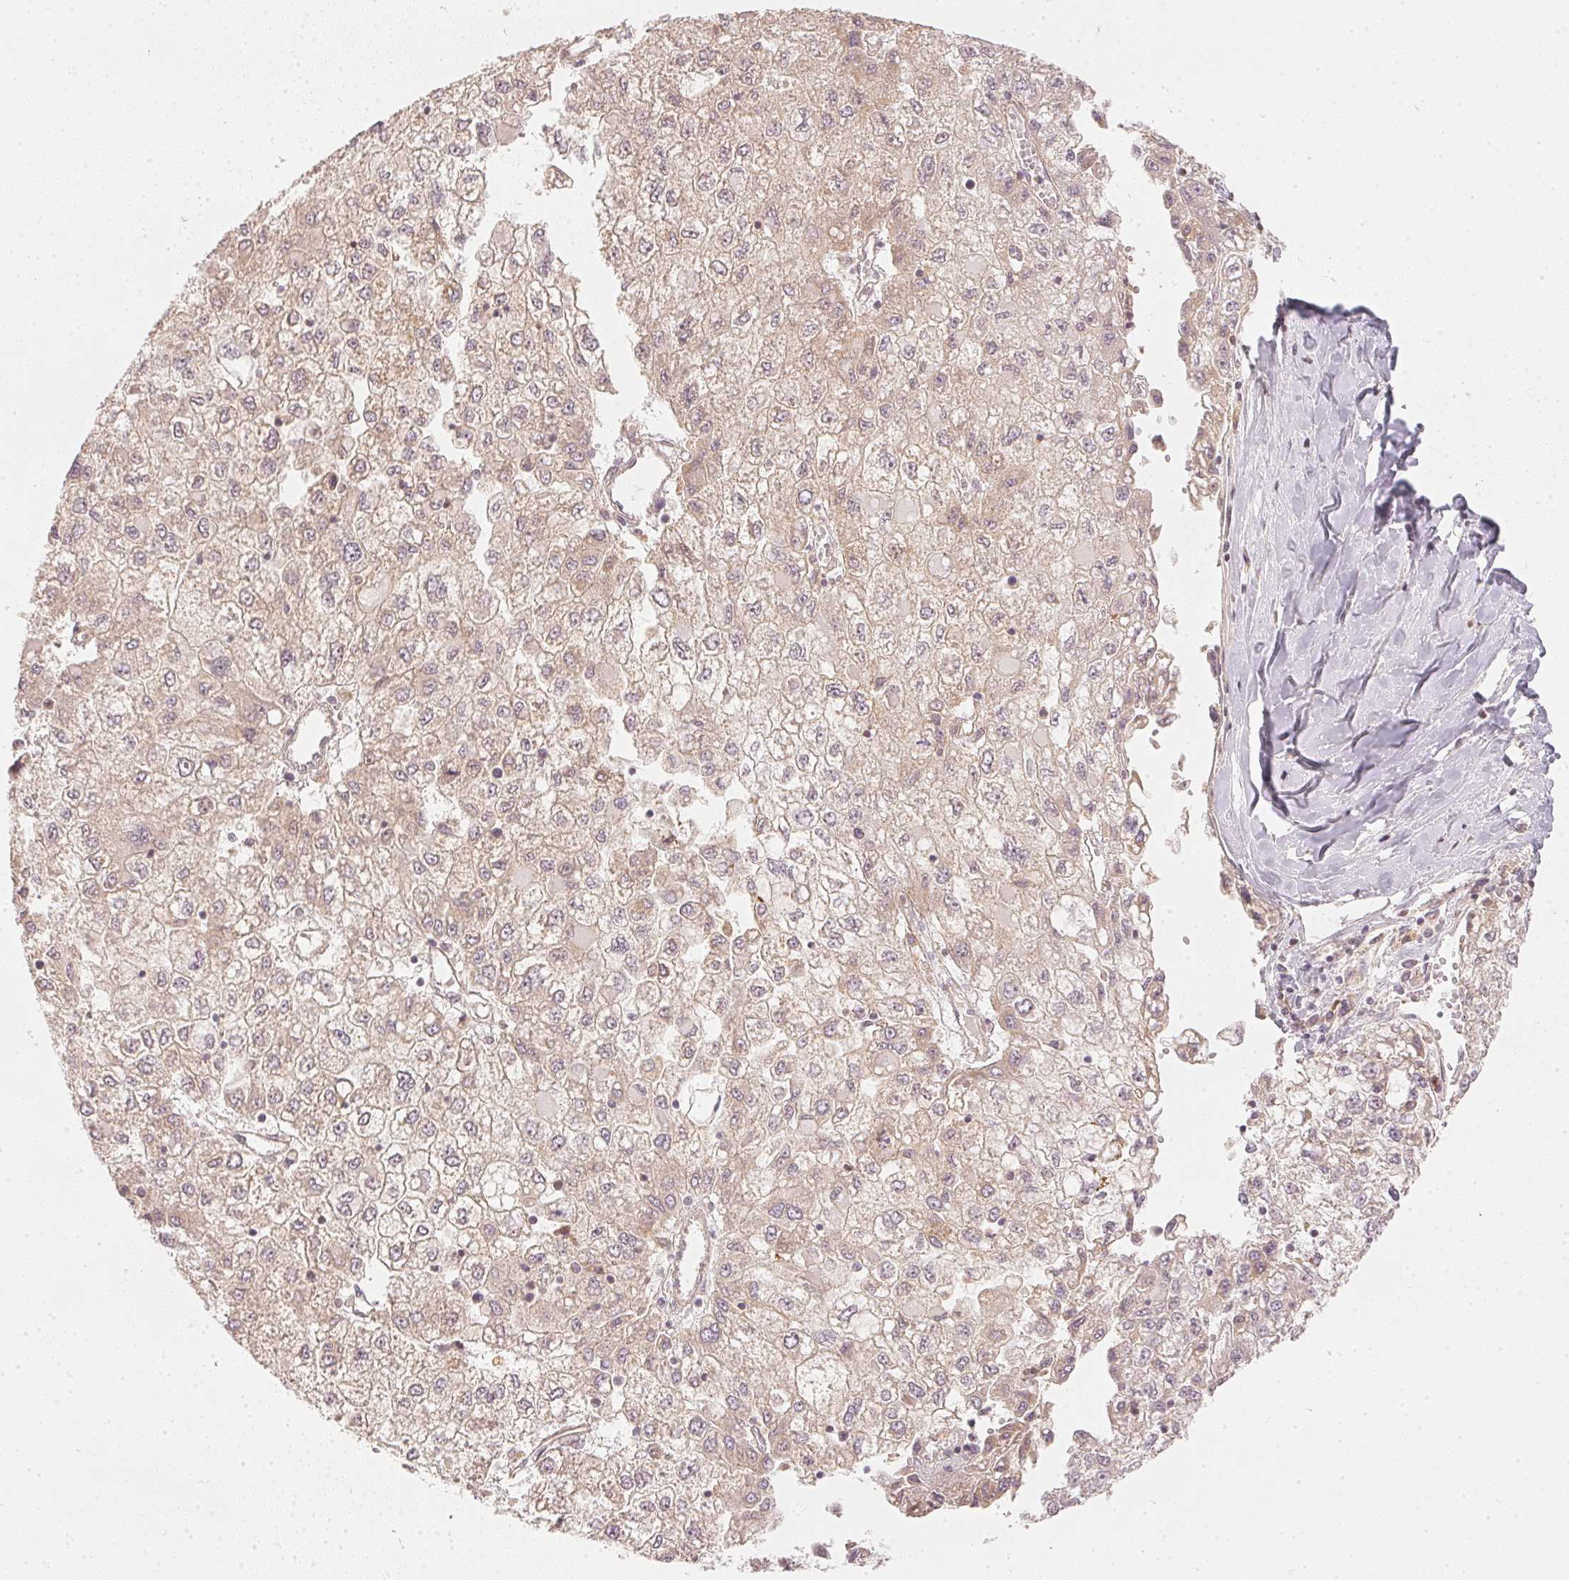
{"staining": {"intensity": "weak", "quantity": "<25%", "location": "cytoplasmic/membranous"}, "tissue": "liver cancer", "cell_type": "Tumor cells", "image_type": "cancer", "snomed": [{"axis": "morphology", "description": "Carcinoma, Hepatocellular, NOS"}, {"axis": "topography", "description": "Liver"}], "caption": "Tumor cells show no significant positivity in liver cancer (hepatocellular carcinoma). Brightfield microscopy of immunohistochemistry (IHC) stained with DAB (brown) and hematoxylin (blue), captured at high magnification.", "gene": "WDR54", "patient": {"sex": "male", "age": 40}}